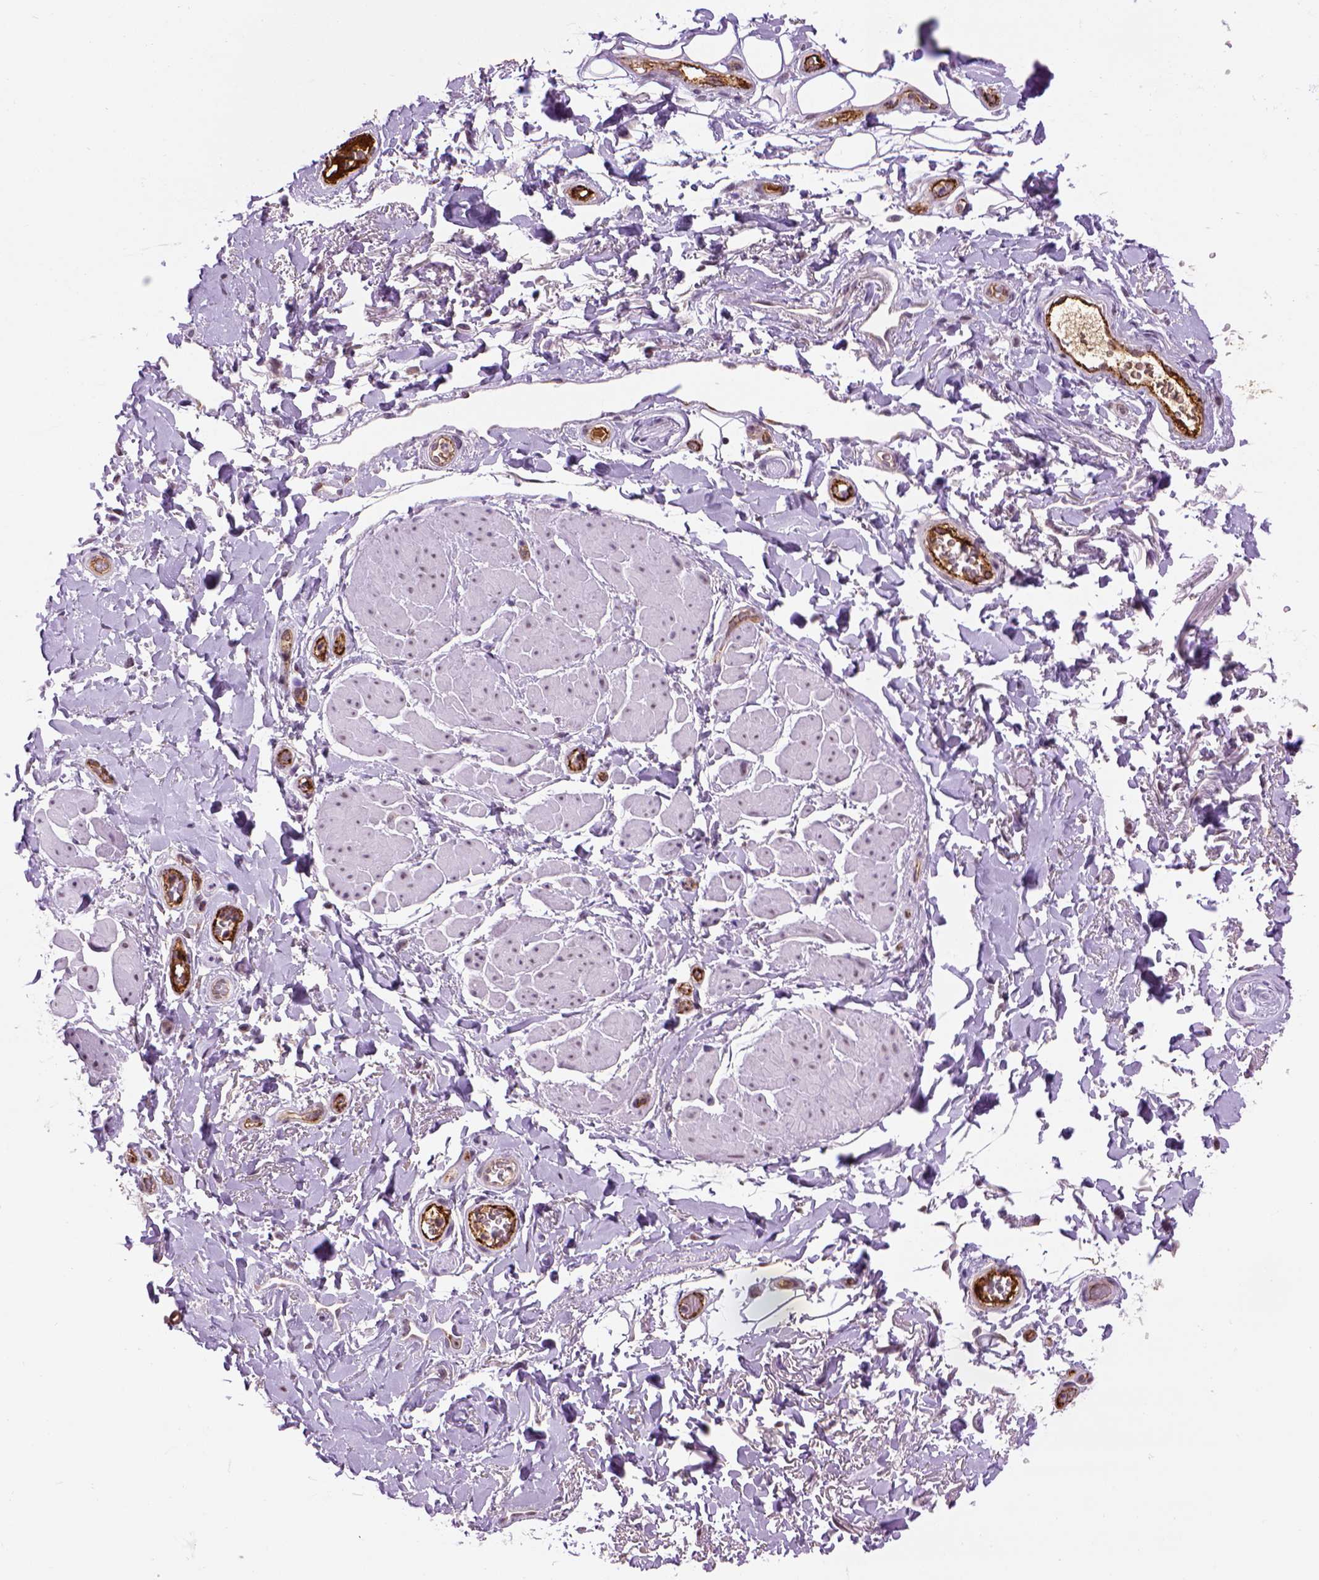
{"staining": {"intensity": "negative", "quantity": "none", "location": "none"}, "tissue": "adipose tissue", "cell_type": "Adipocytes", "image_type": "normal", "snomed": [{"axis": "morphology", "description": "Normal tissue, NOS"}, {"axis": "topography", "description": "Anal"}, {"axis": "topography", "description": "Peripheral nerve tissue"}], "caption": "This is an immunohistochemistry photomicrograph of unremarkable adipose tissue. There is no positivity in adipocytes.", "gene": "VWF", "patient": {"sex": "male", "age": 53}}